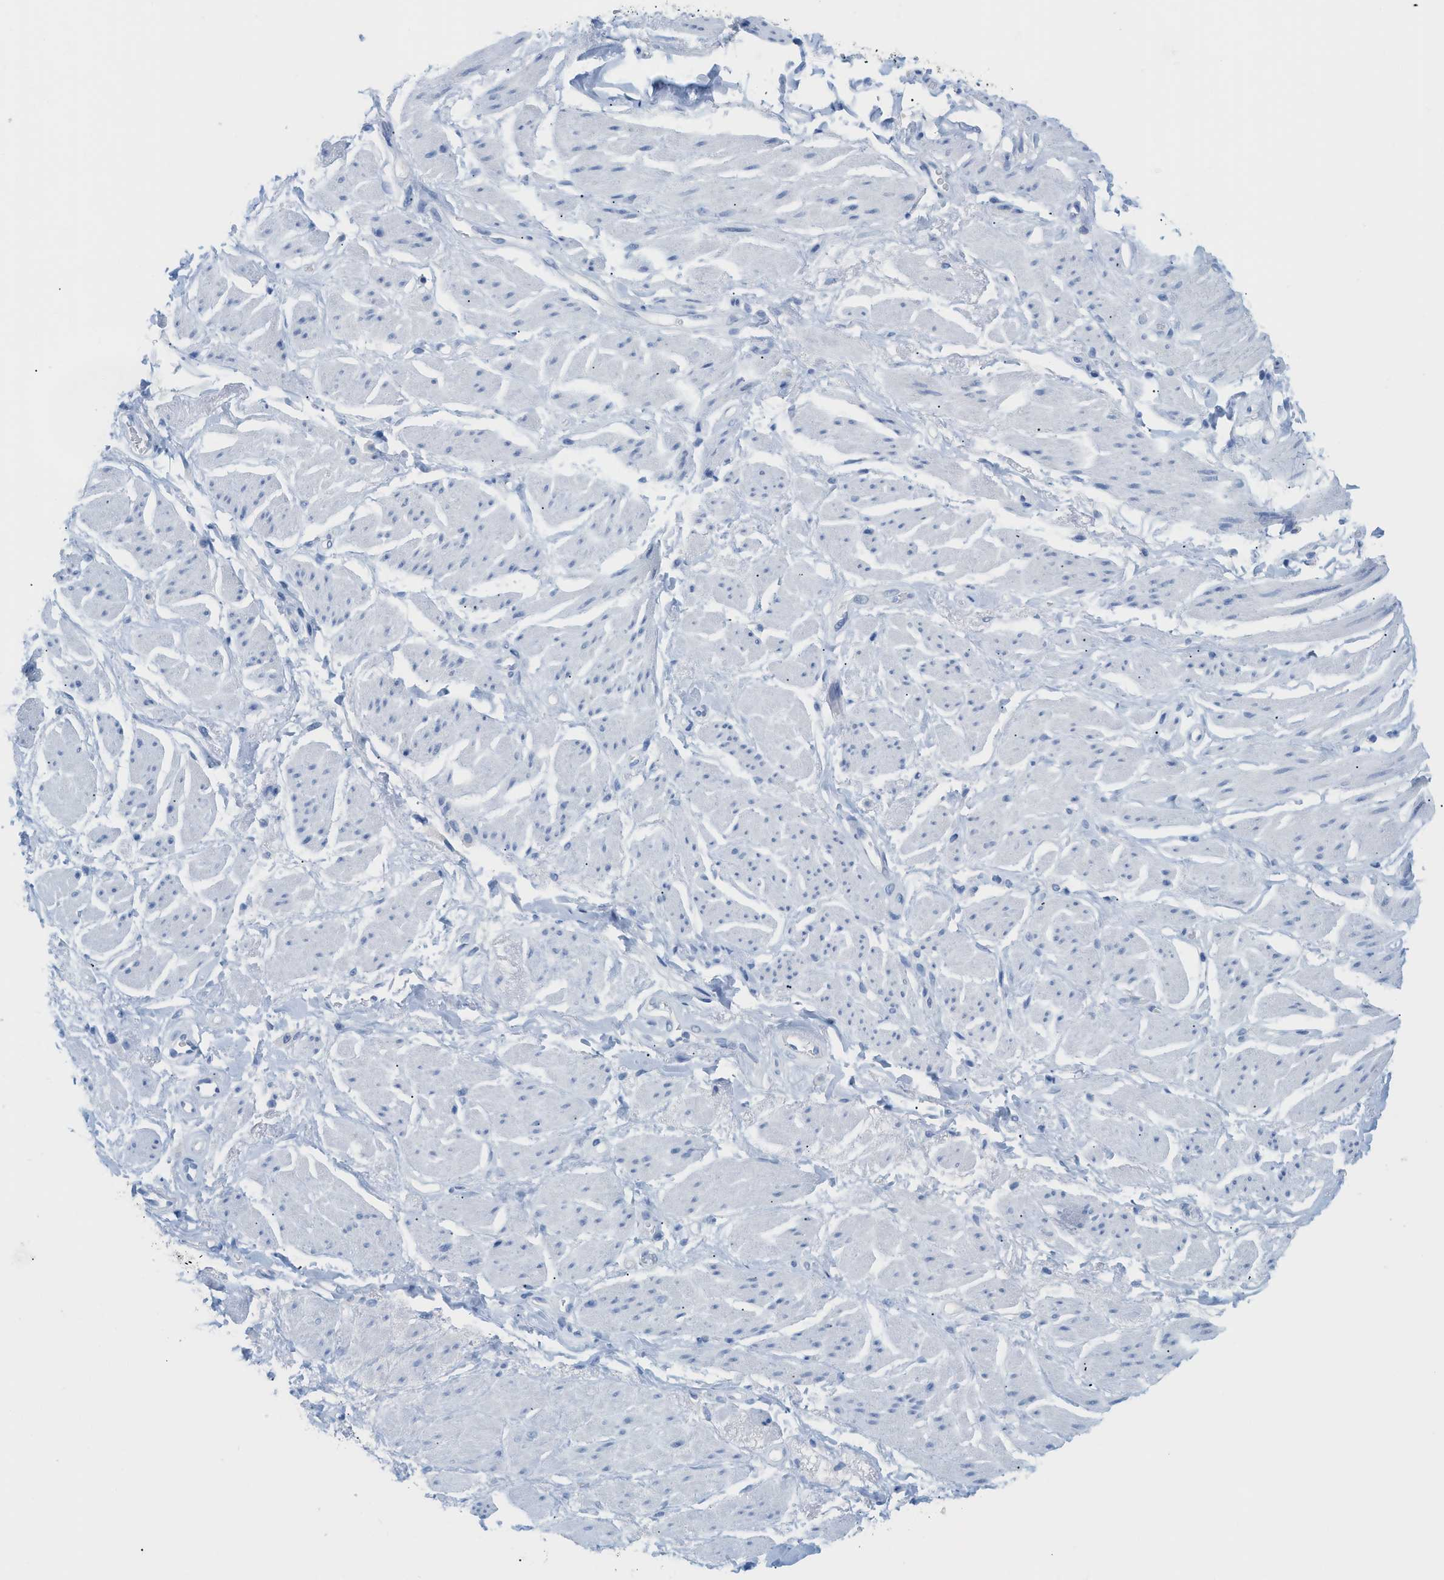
{"staining": {"intensity": "negative", "quantity": "none", "location": "none"}, "tissue": "adipose tissue", "cell_type": "Adipocytes", "image_type": "normal", "snomed": [{"axis": "morphology", "description": "Normal tissue, NOS"}, {"axis": "topography", "description": "Soft tissue"}, {"axis": "topography", "description": "Peripheral nerve tissue"}], "caption": "DAB (3,3'-diaminobenzidine) immunohistochemical staining of unremarkable adipose tissue demonstrates no significant positivity in adipocytes.", "gene": "PAPPA", "patient": {"sex": "female", "age": 71}}